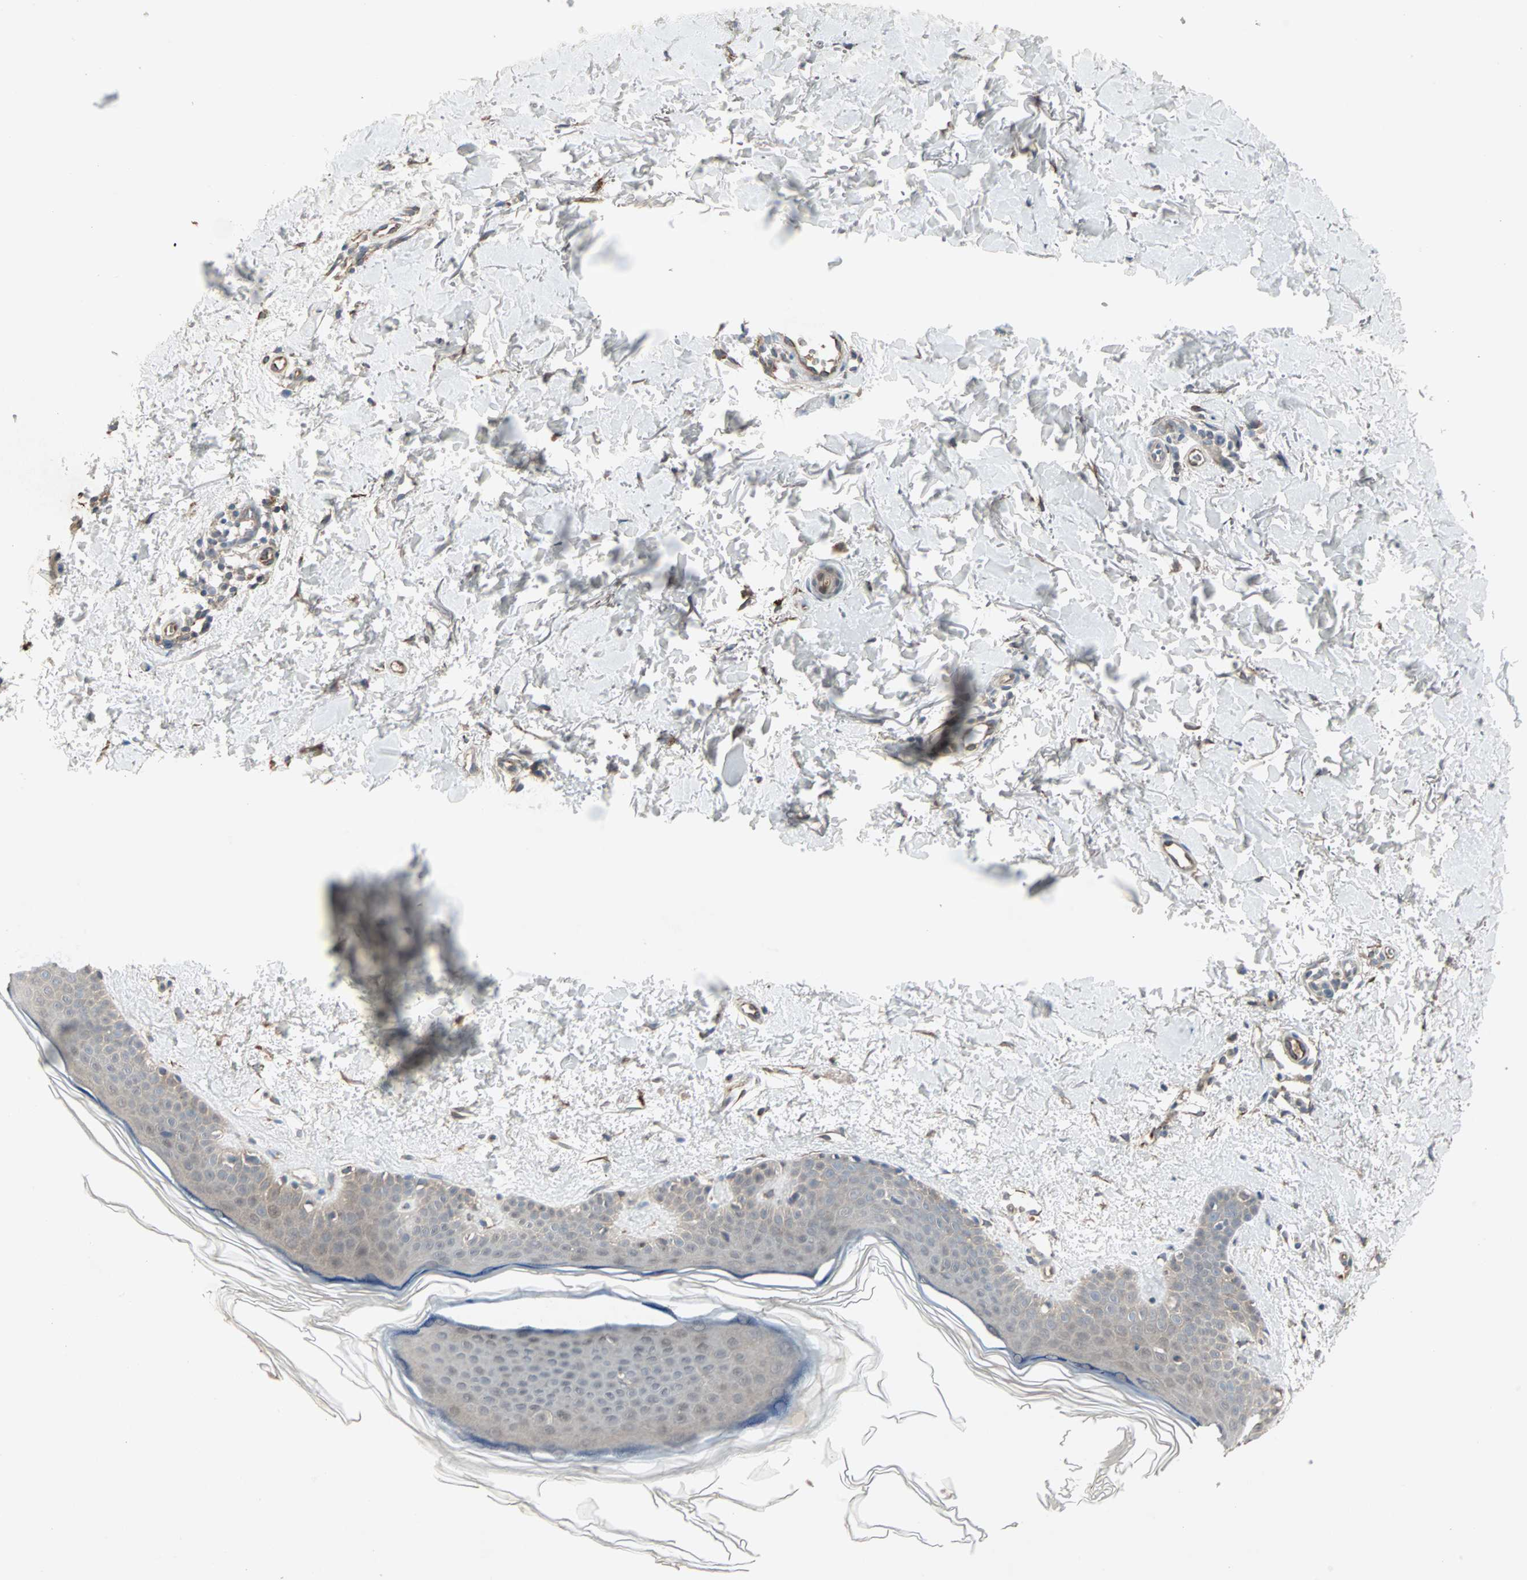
{"staining": {"intensity": "weak", "quantity": ">75%", "location": "cytoplasmic/membranous"}, "tissue": "skin", "cell_type": "Fibroblasts", "image_type": "normal", "snomed": [{"axis": "morphology", "description": "Normal tissue, NOS"}, {"axis": "topography", "description": "Skin"}], "caption": "Skin stained with immunohistochemistry (IHC) reveals weak cytoplasmic/membranous positivity in approximately >75% of fibroblasts.", "gene": "JMJD7", "patient": {"sex": "female", "age": 56}}